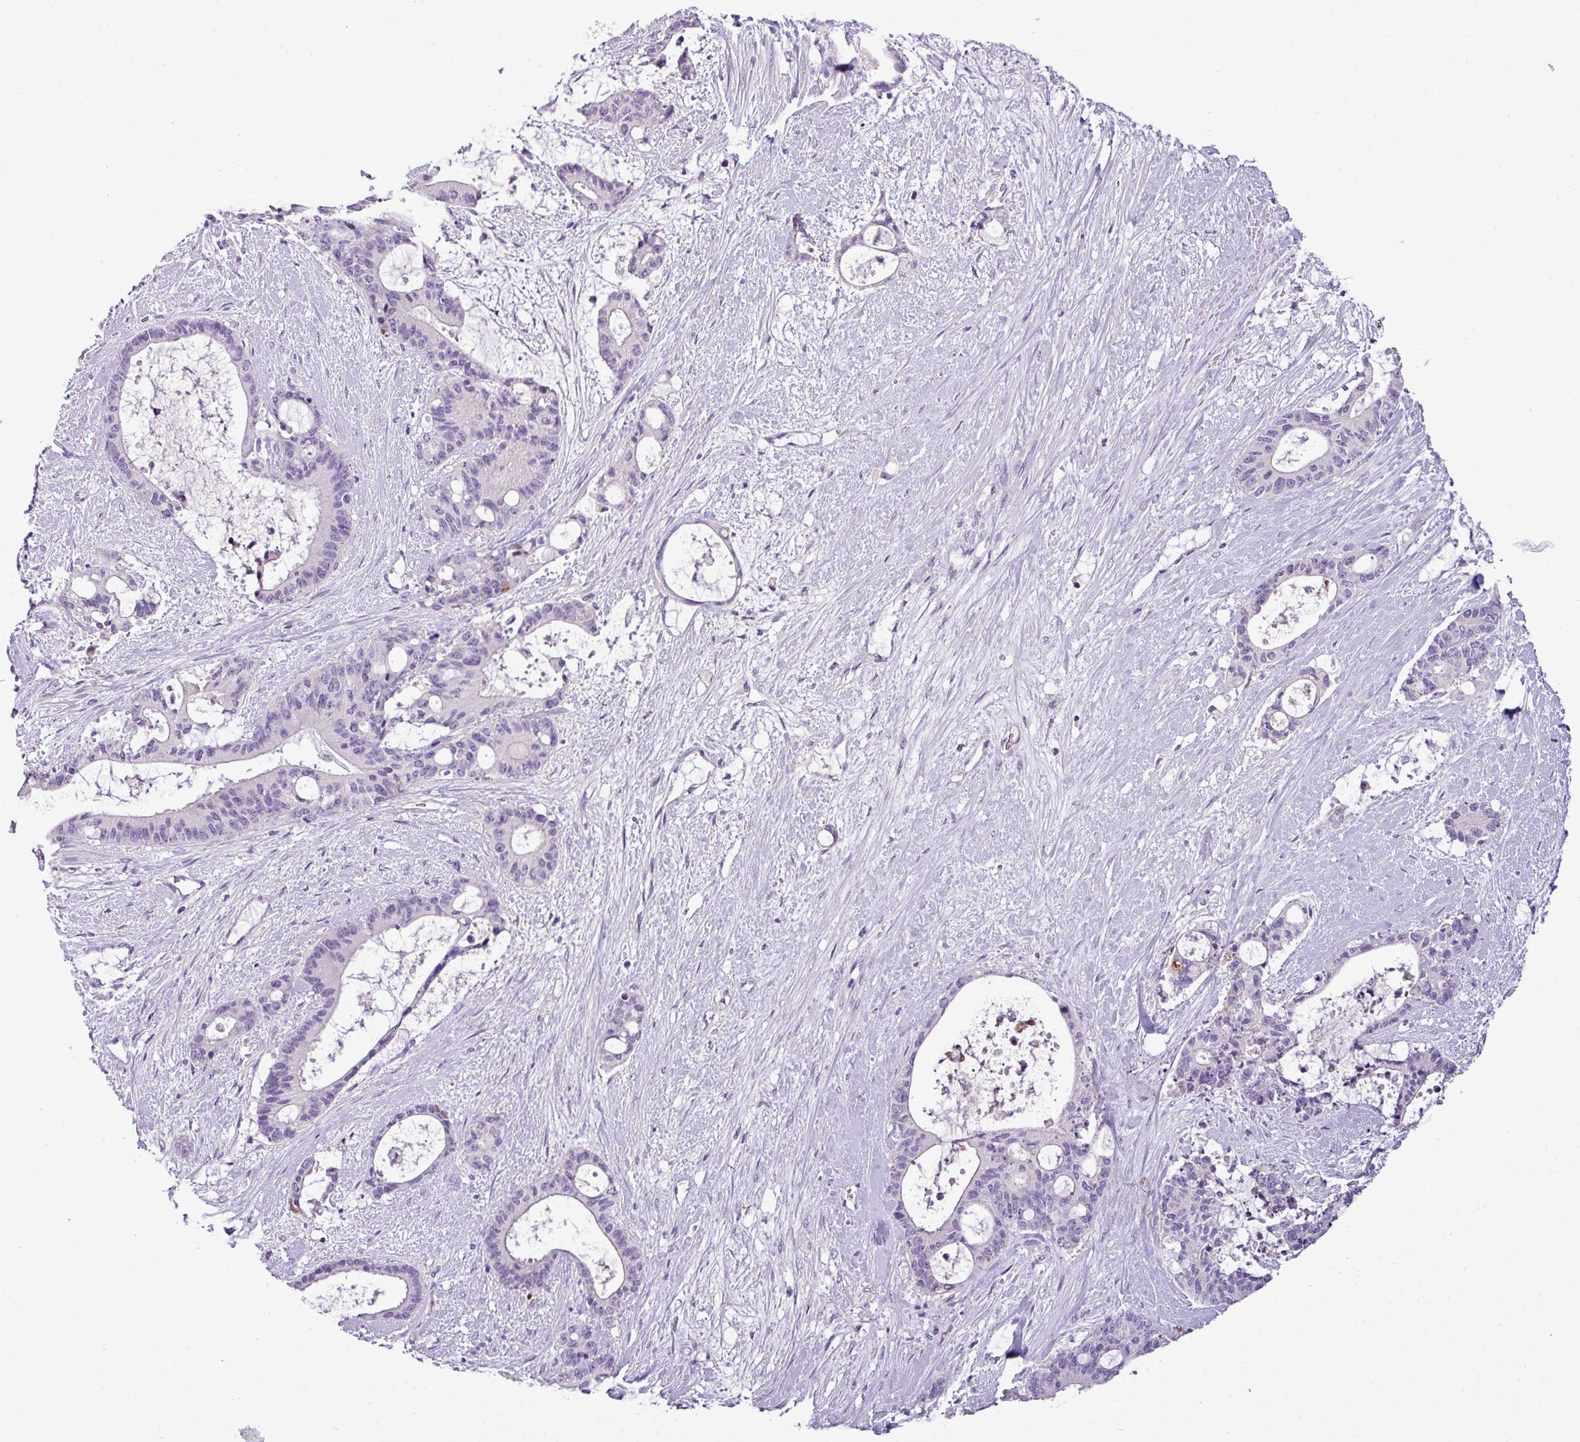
{"staining": {"intensity": "negative", "quantity": "none", "location": "none"}, "tissue": "liver cancer", "cell_type": "Tumor cells", "image_type": "cancer", "snomed": [{"axis": "morphology", "description": "Normal tissue, NOS"}, {"axis": "morphology", "description": "Cholangiocarcinoma"}, {"axis": "topography", "description": "Liver"}, {"axis": "topography", "description": "Peripheral nerve tissue"}], "caption": "The micrograph displays no staining of tumor cells in cholangiocarcinoma (liver).", "gene": "IL17A", "patient": {"sex": "female", "age": 73}}